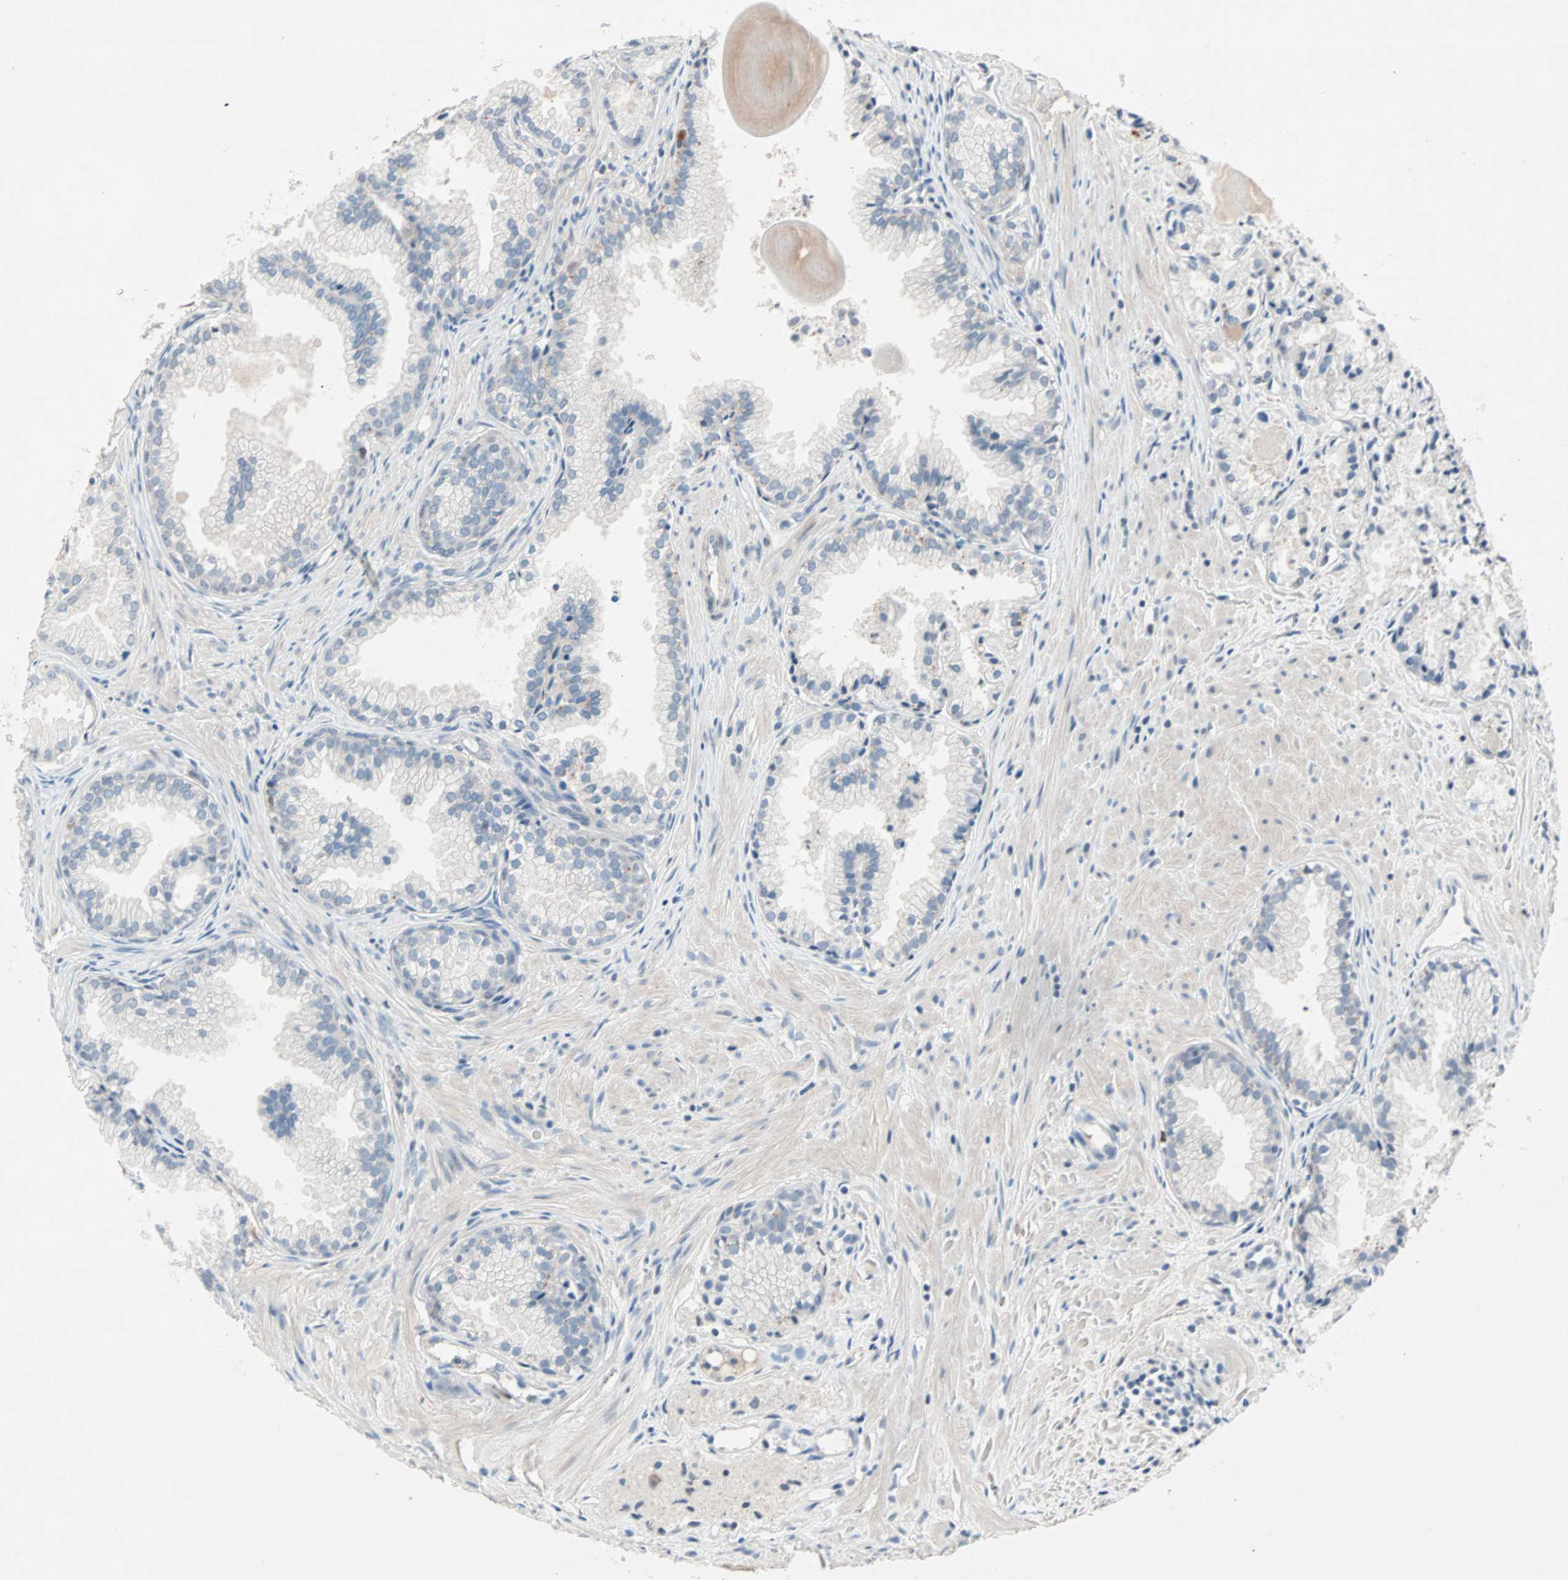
{"staining": {"intensity": "negative", "quantity": "none", "location": "none"}, "tissue": "prostate cancer", "cell_type": "Tumor cells", "image_type": "cancer", "snomed": [{"axis": "morphology", "description": "Adenocarcinoma, Low grade"}, {"axis": "topography", "description": "Prostate"}], "caption": "Immunohistochemical staining of human prostate cancer (low-grade adenocarcinoma) displays no significant positivity in tumor cells. (DAB immunohistochemistry (IHC), high magnification).", "gene": "CCNE2", "patient": {"sex": "male", "age": 72}}